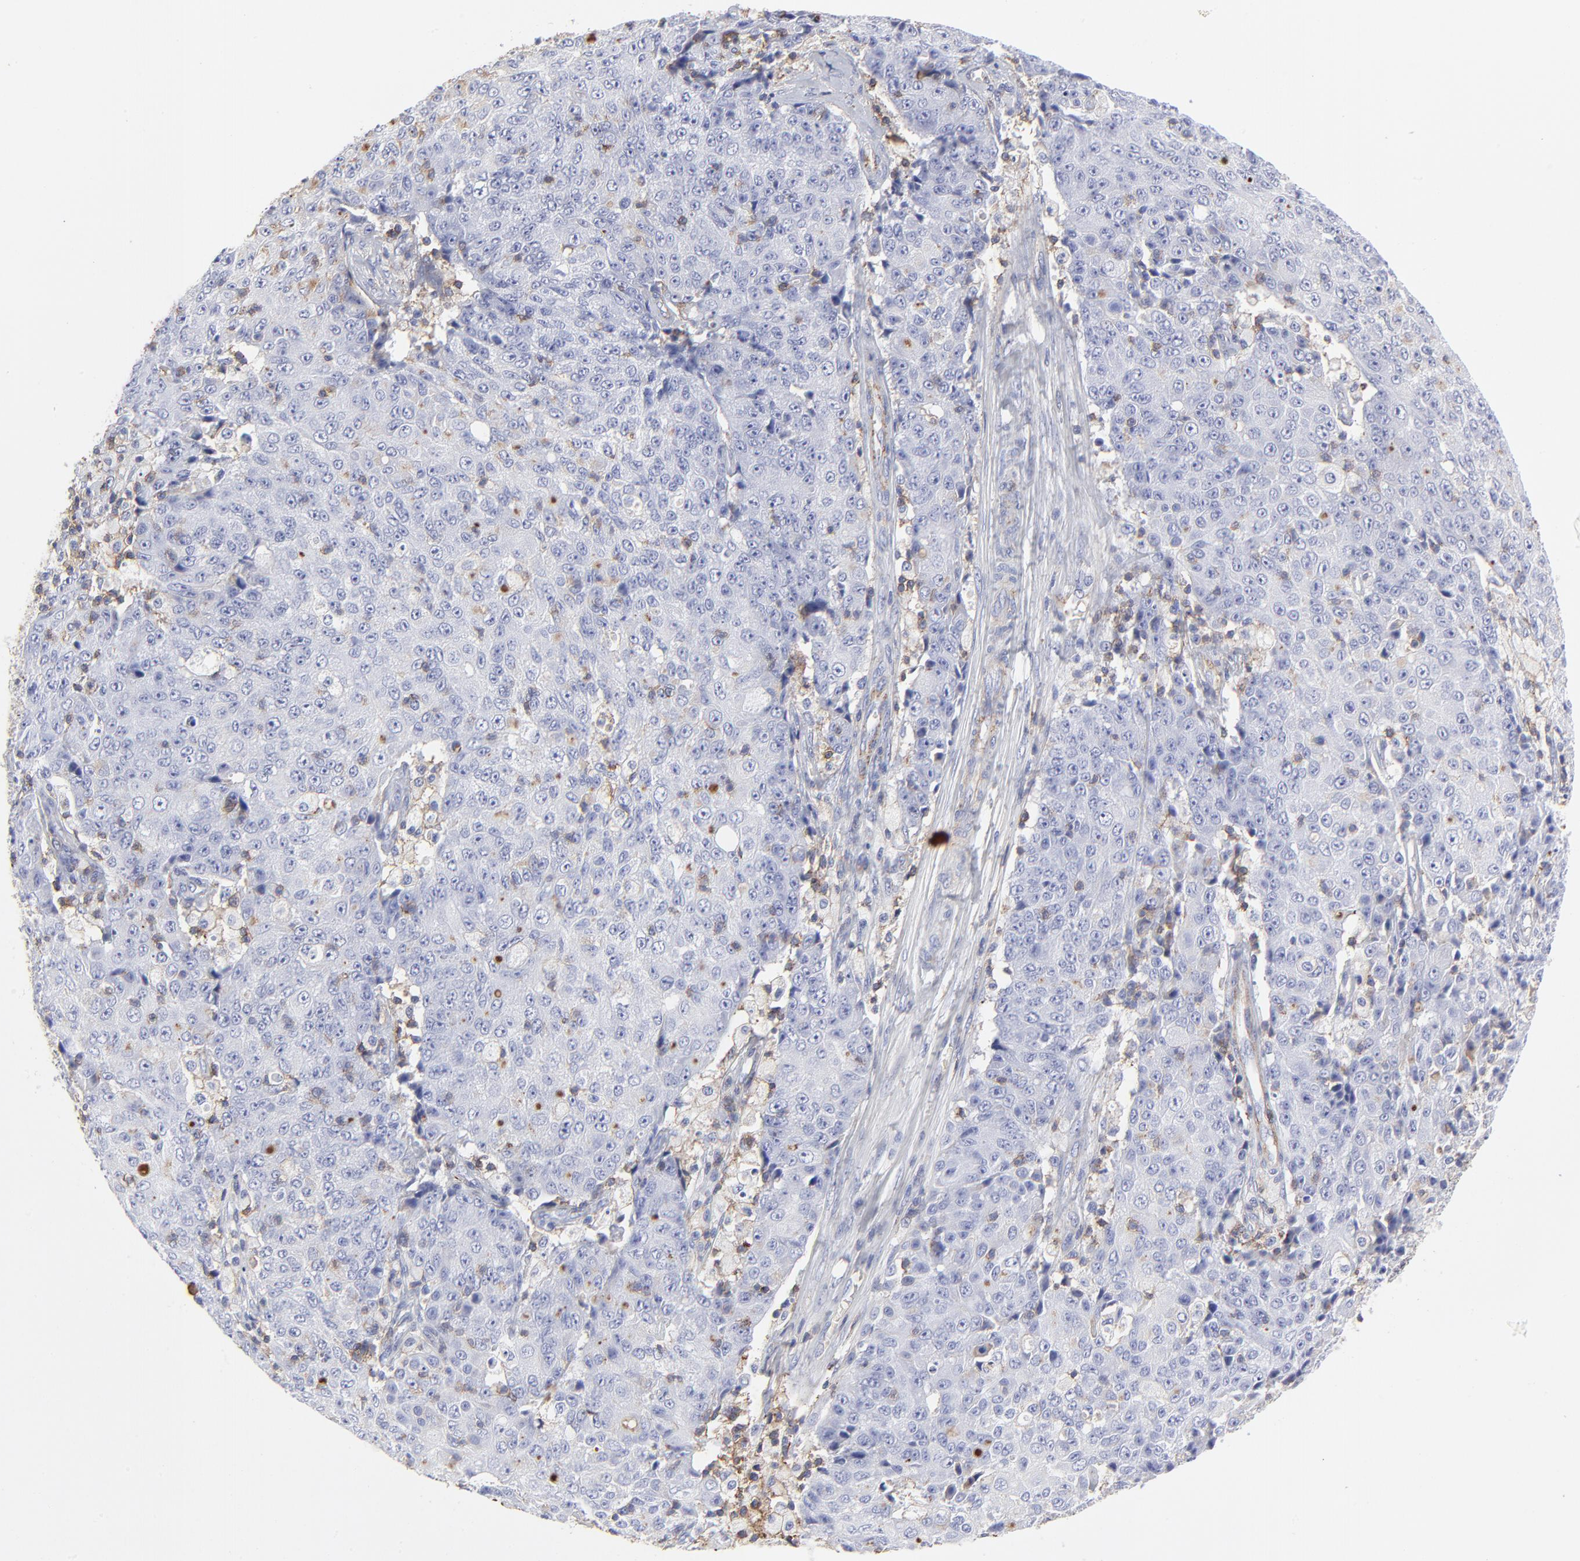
{"staining": {"intensity": "negative", "quantity": "none", "location": "none"}, "tissue": "ovarian cancer", "cell_type": "Tumor cells", "image_type": "cancer", "snomed": [{"axis": "morphology", "description": "Carcinoma, endometroid"}, {"axis": "topography", "description": "Ovary"}], "caption": "There is no significant positivity in tumor cells of ovarian cancer (endometroid carcinoma).", "gene": "ANXA6", "patient": {"sex": "female", "age": 42}}